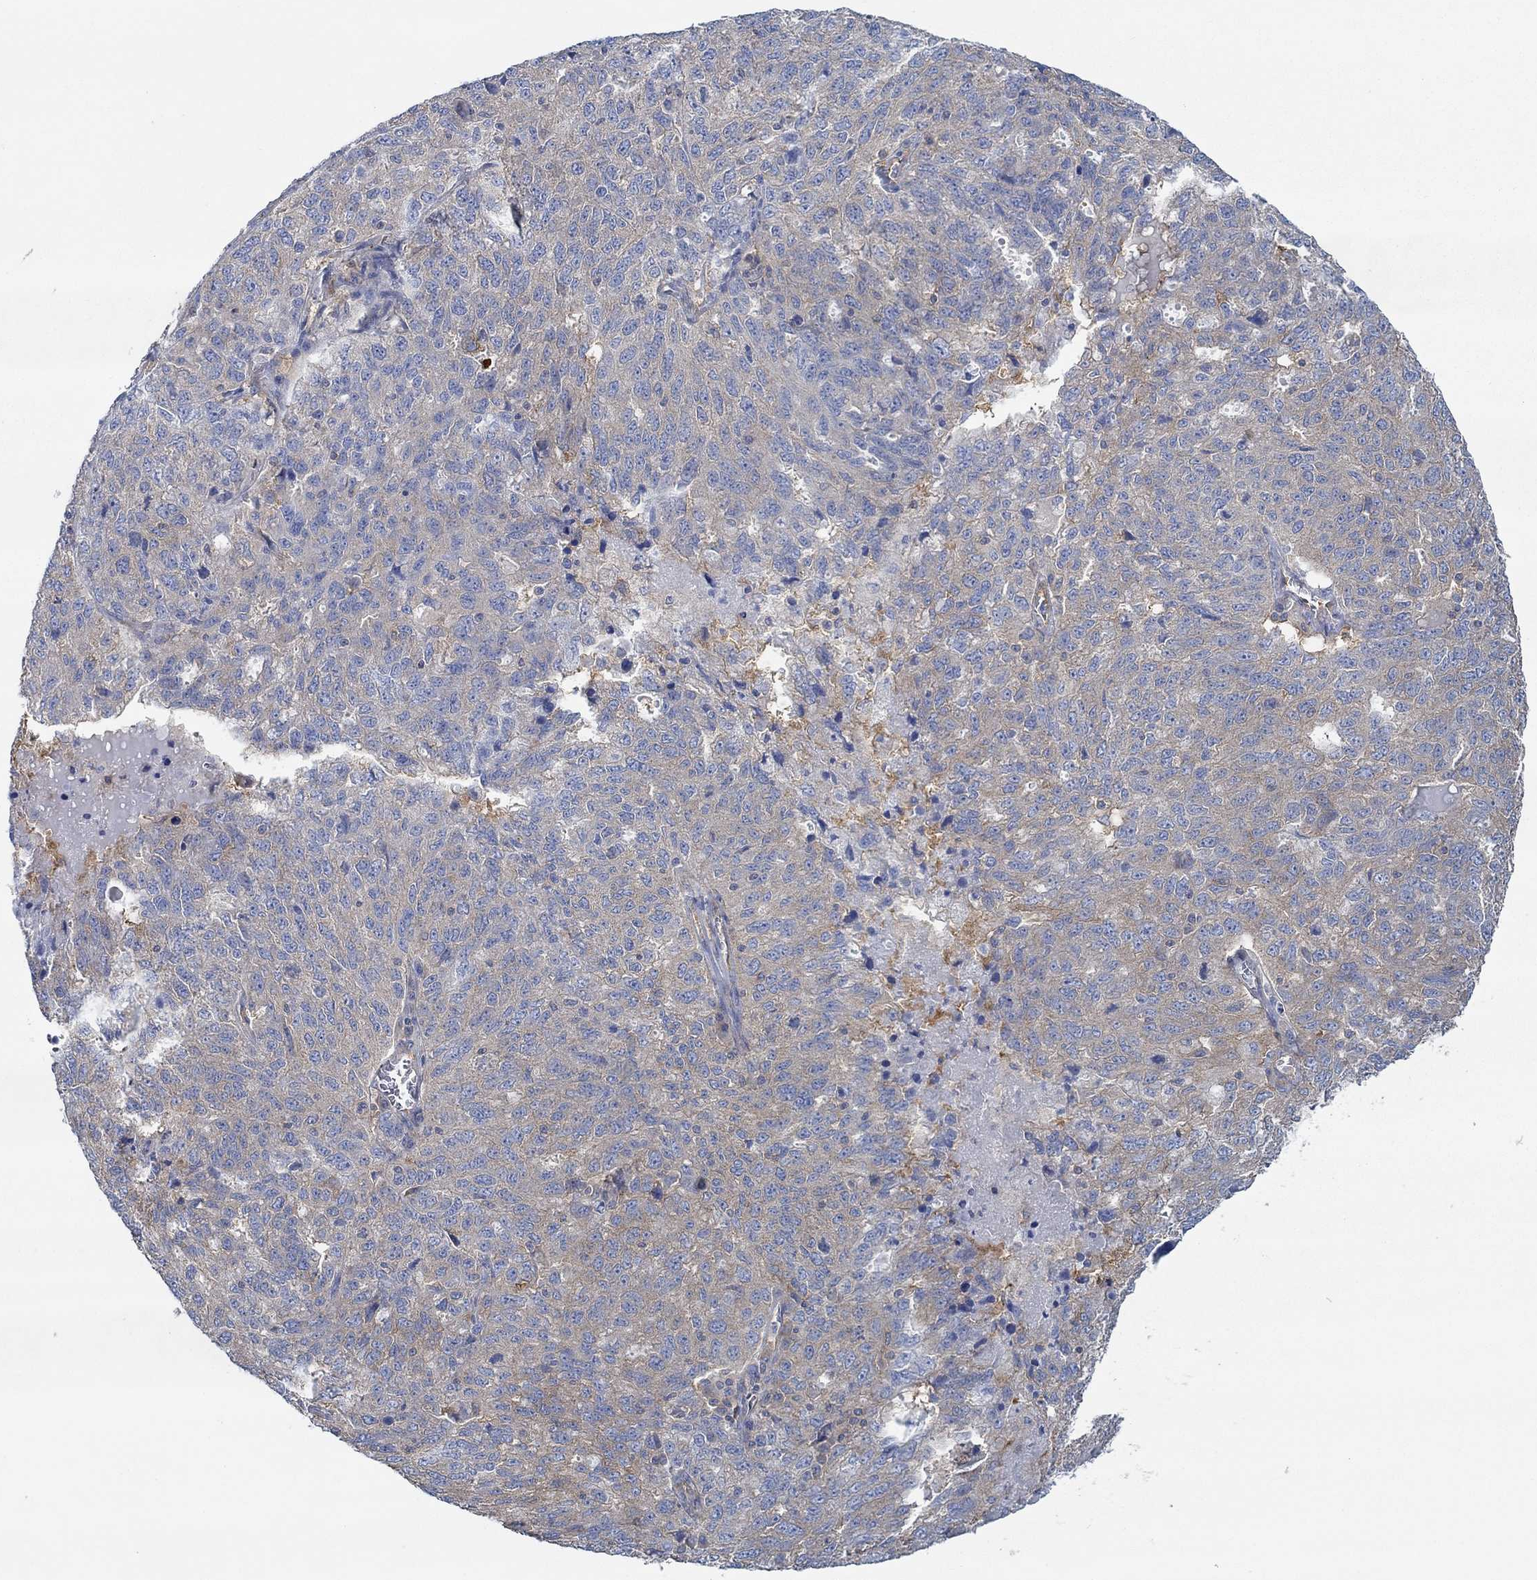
{"staining": {"intensity": "moderate", "quantity": "<25%", "location": "cytoplasmic/membranous"}, "tissue": "ovarian cancer", "cell_type": "Tumor cells", "image_type": "cancer", "snomed": [{"axis": "morphology", "description": "Cystadenocarcinoma, serous, NOS"}, {"axis": "topography", "description": "Ovary"}], "caption": "The image demonstrates immunohistochemical staining of ovarian cancer. There is moderate cytoplasmic/membranous positivity is appreciated in approximately <25% of tumor cells.", "gene": "SPAG9", "patient": {"sex": "female", "age": 71}}